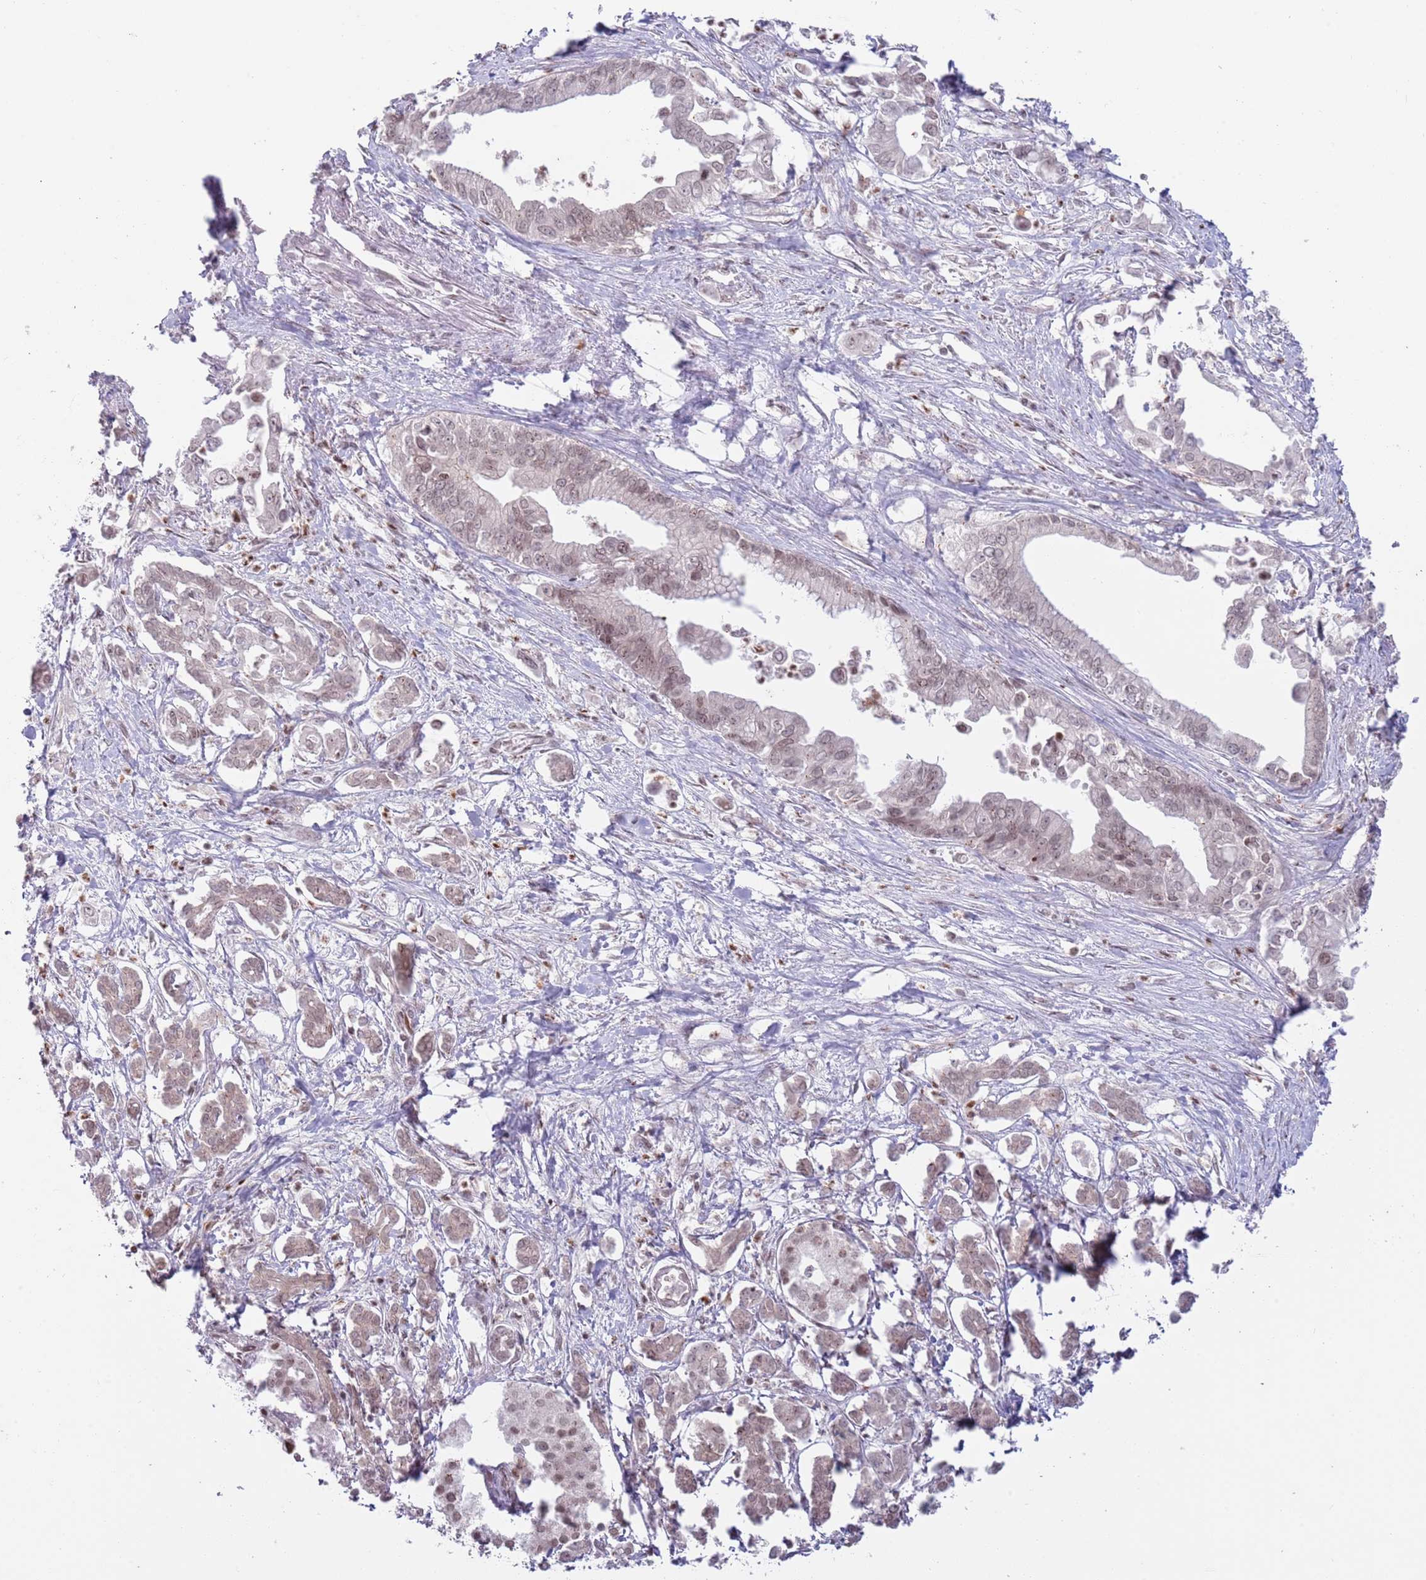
{"staining": {"intensity": "weak", "quantity": "25%-75%", "location": "nuclear"}, "tissue": "pancreatic cancer", "cell_type": "Tumor cells", "image_type": "cancer", "snomed": [{"axis": "morphology", "description": "Adenocarcinoma, NOS"}, {"axis": "topography", "description": "Pancreas"}], "caption": "Immunohistochemistry image of human adenocarcinoma (pancreatic) stained for a protein (brown), which displays low levels of weak nuclear expression in approximately 25%-75% of tumor cells.", "gene": "SH3RF3", "patient": {"sex": "male", "age": 61}}